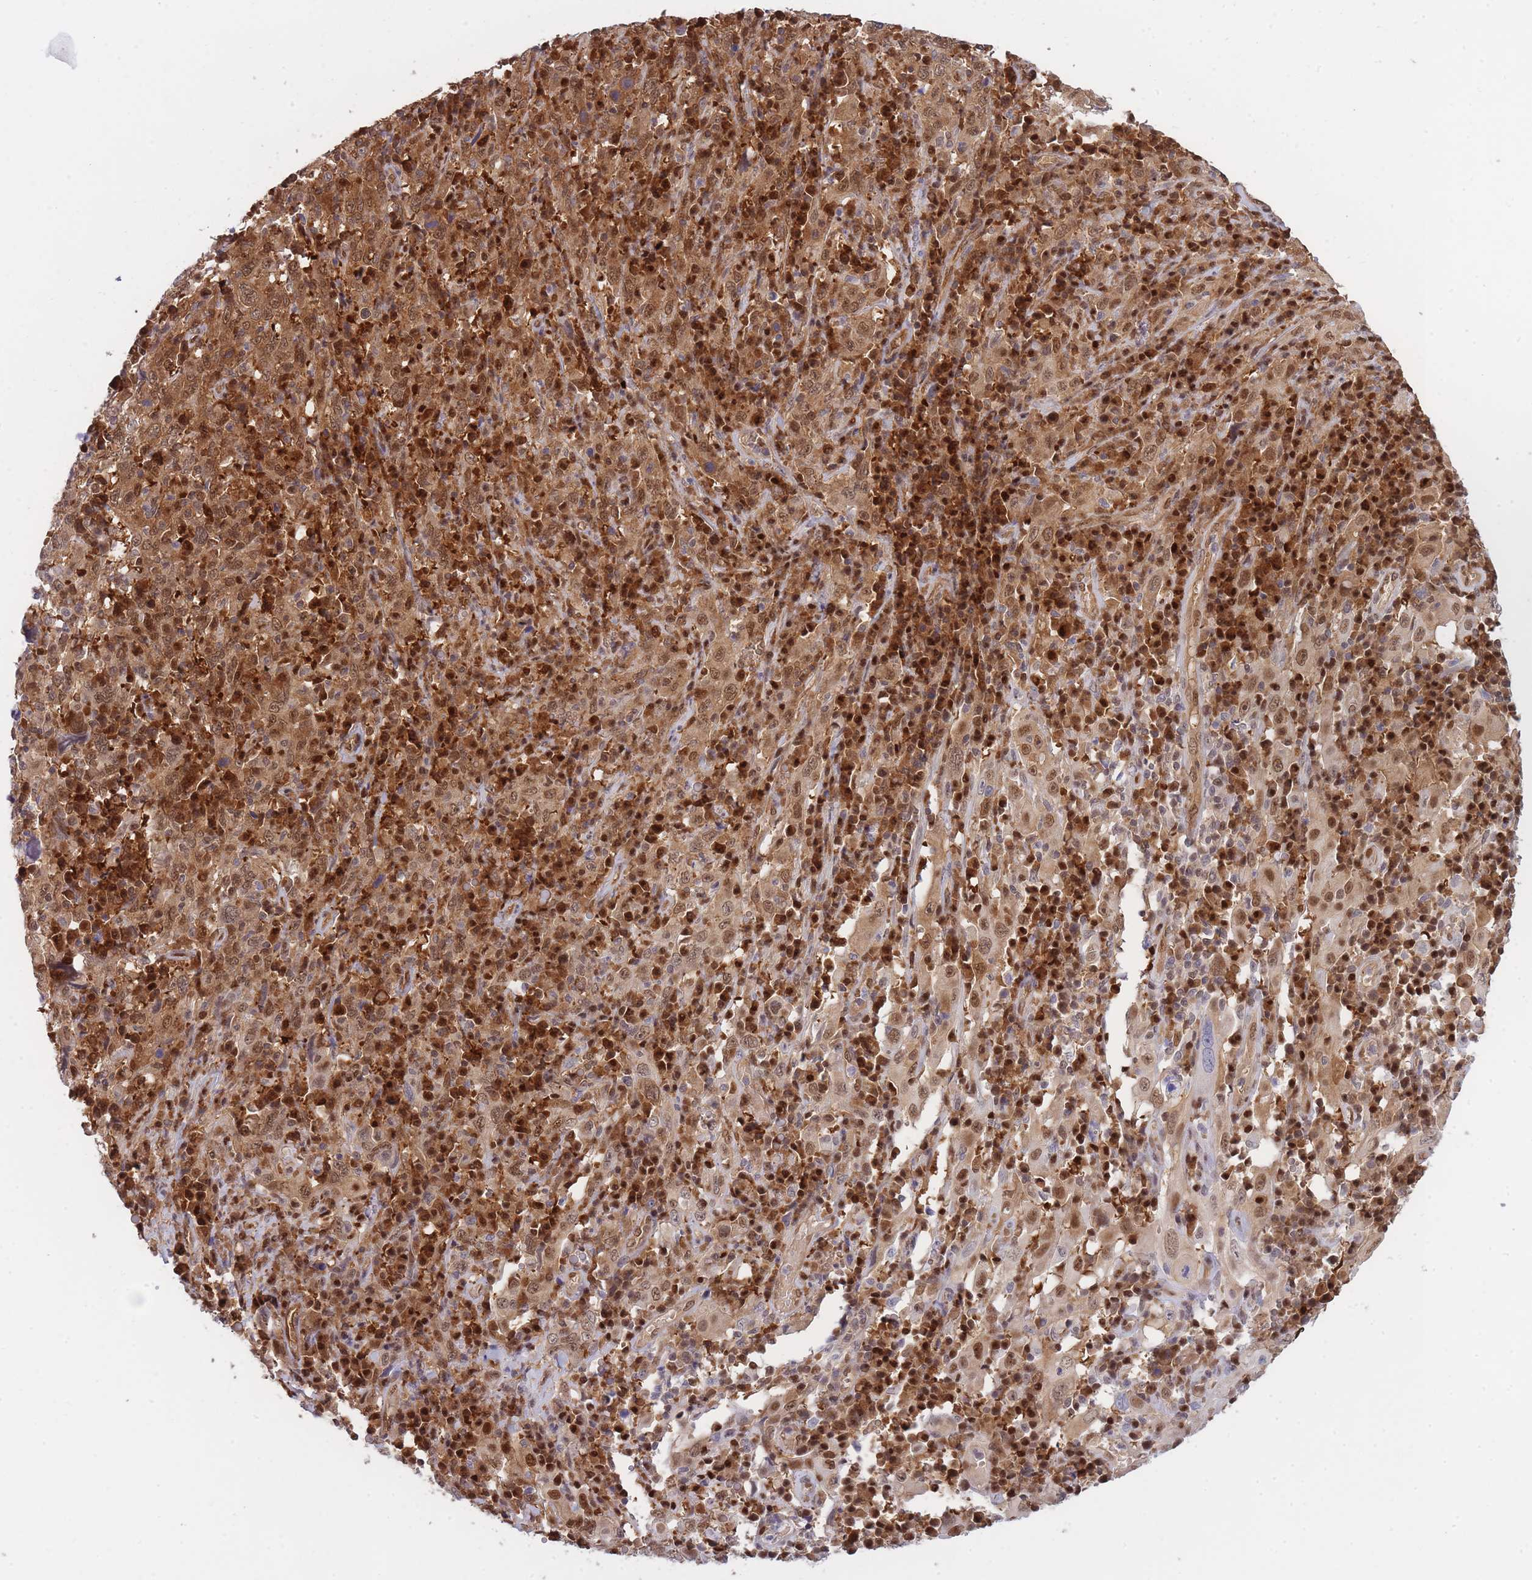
{"staining": {"intensity": "moderate", "quantity": ">75%", "location": "cytoplasmic/membranous,nuclear"}, "tissue": "cervical cancer", "cell_type": "Tumor cells", "image_type": "cancer", "snomed": [{"axis": "morphology", "description": "Squamous cell carcinoma, NOS"}, {"axis": "topography", "description": "Cervix"}], "caption": "A brown stain labels moderate cytoplasmic/membranous and nuclear positivity of a protein in human cervical cancer (squamous cell carcinoma) tumor cells.", "gene": "NSFL1C", "patient": {"sex": "female", "age": 46}}